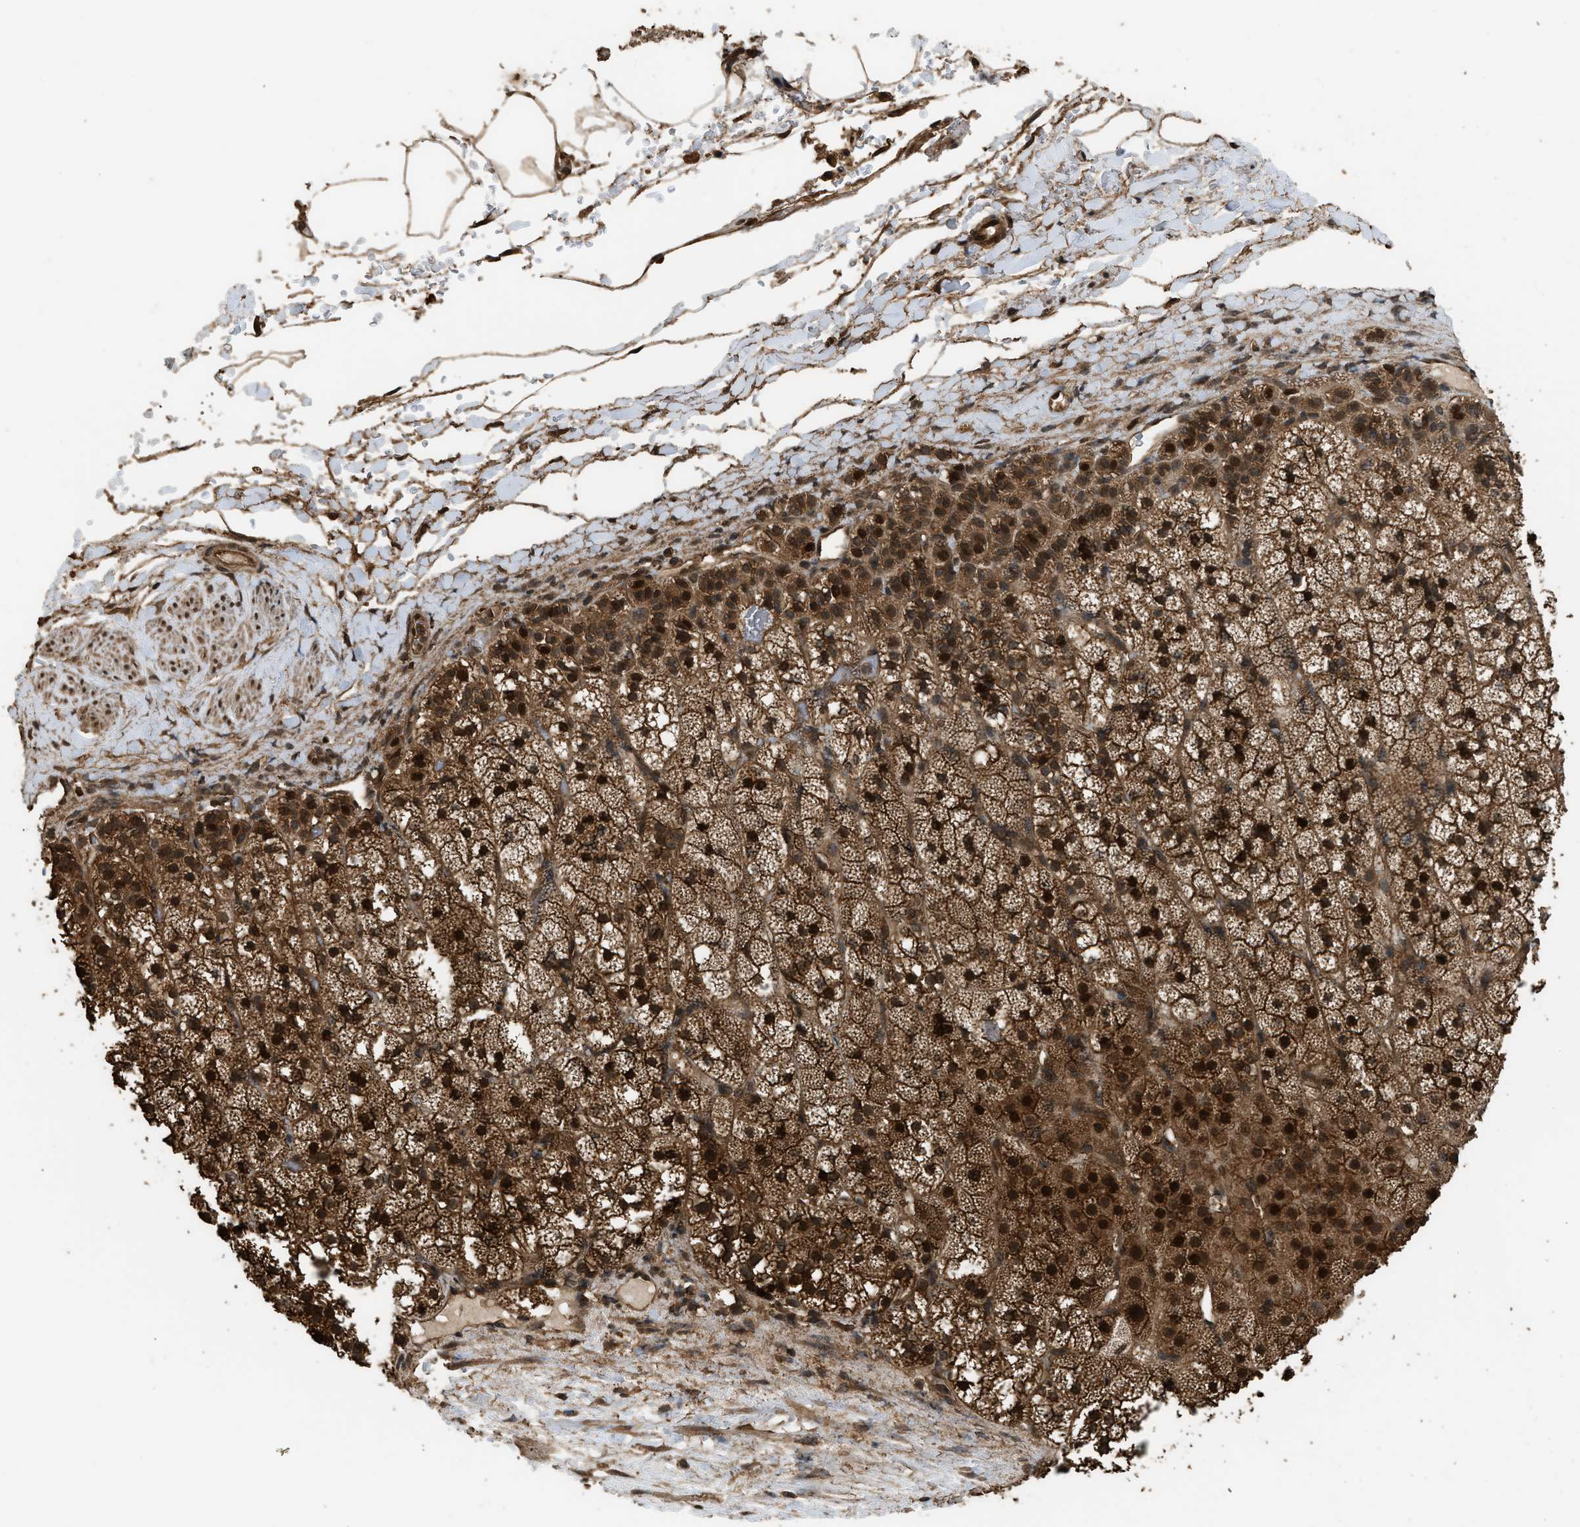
{"staining": {"intensity": "strong", "quantity": ">75%", "location": "cytoplasmic/membranous,nuclear"}, "tissue": "adrenal gland", "cell_type": "Glandular cells", "image_type": "normal", "snomed": [{"axis": "morphology", "description": "Normal tissue, NOS"}, {"axis": "topography", "description": "Adrenal gland"}], "caption": "This is a micrograph of immunohistochemistry staining of unremarkable adrenal gland, which shows strong staining in the cytoplasmic/membranous,nuclear of glandular cells.", "gene": "MYBL2", "patient": {"sex": "male", "age": 35}}